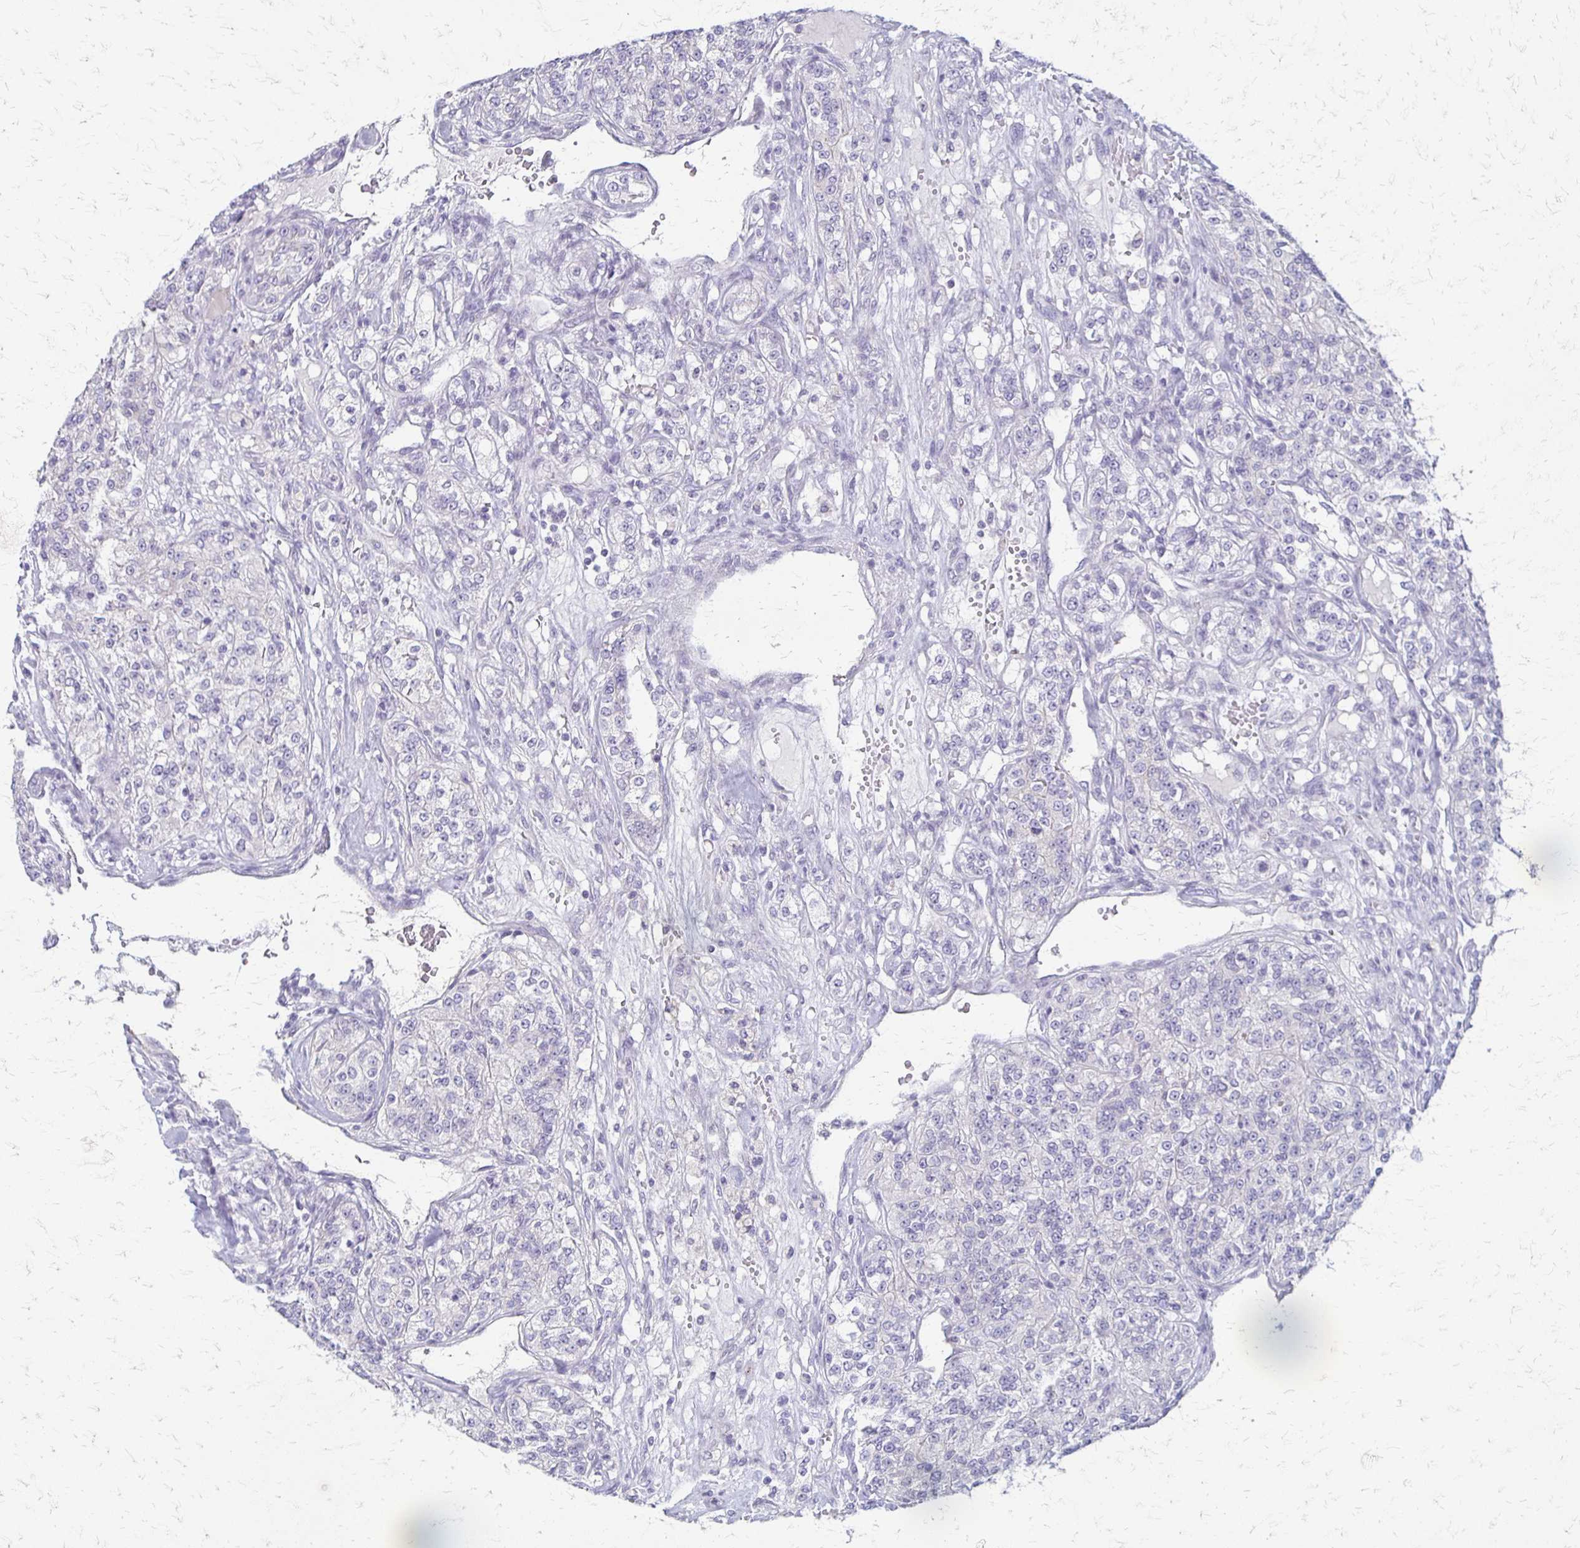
{"staining": {"intensity": "negative", "quantity": "none", "location": "none"}, "tissue": "renal cancer", "cell_type": "Tumor cells", "image_type": "cancer", "snomed": [{"axis": "morphology", "description": "Adenocarcinoma, NOS"}, {"axis": "topography", "description": "Kidney"}], "caption": "Immunohistochemistry image of human renal cancer (adenocarcinoma) stained for a protein (brown), which exhibits no positivity in tumor cells.", "gene": "RHOC", "patient": {"sex": "female", "age": 63}}